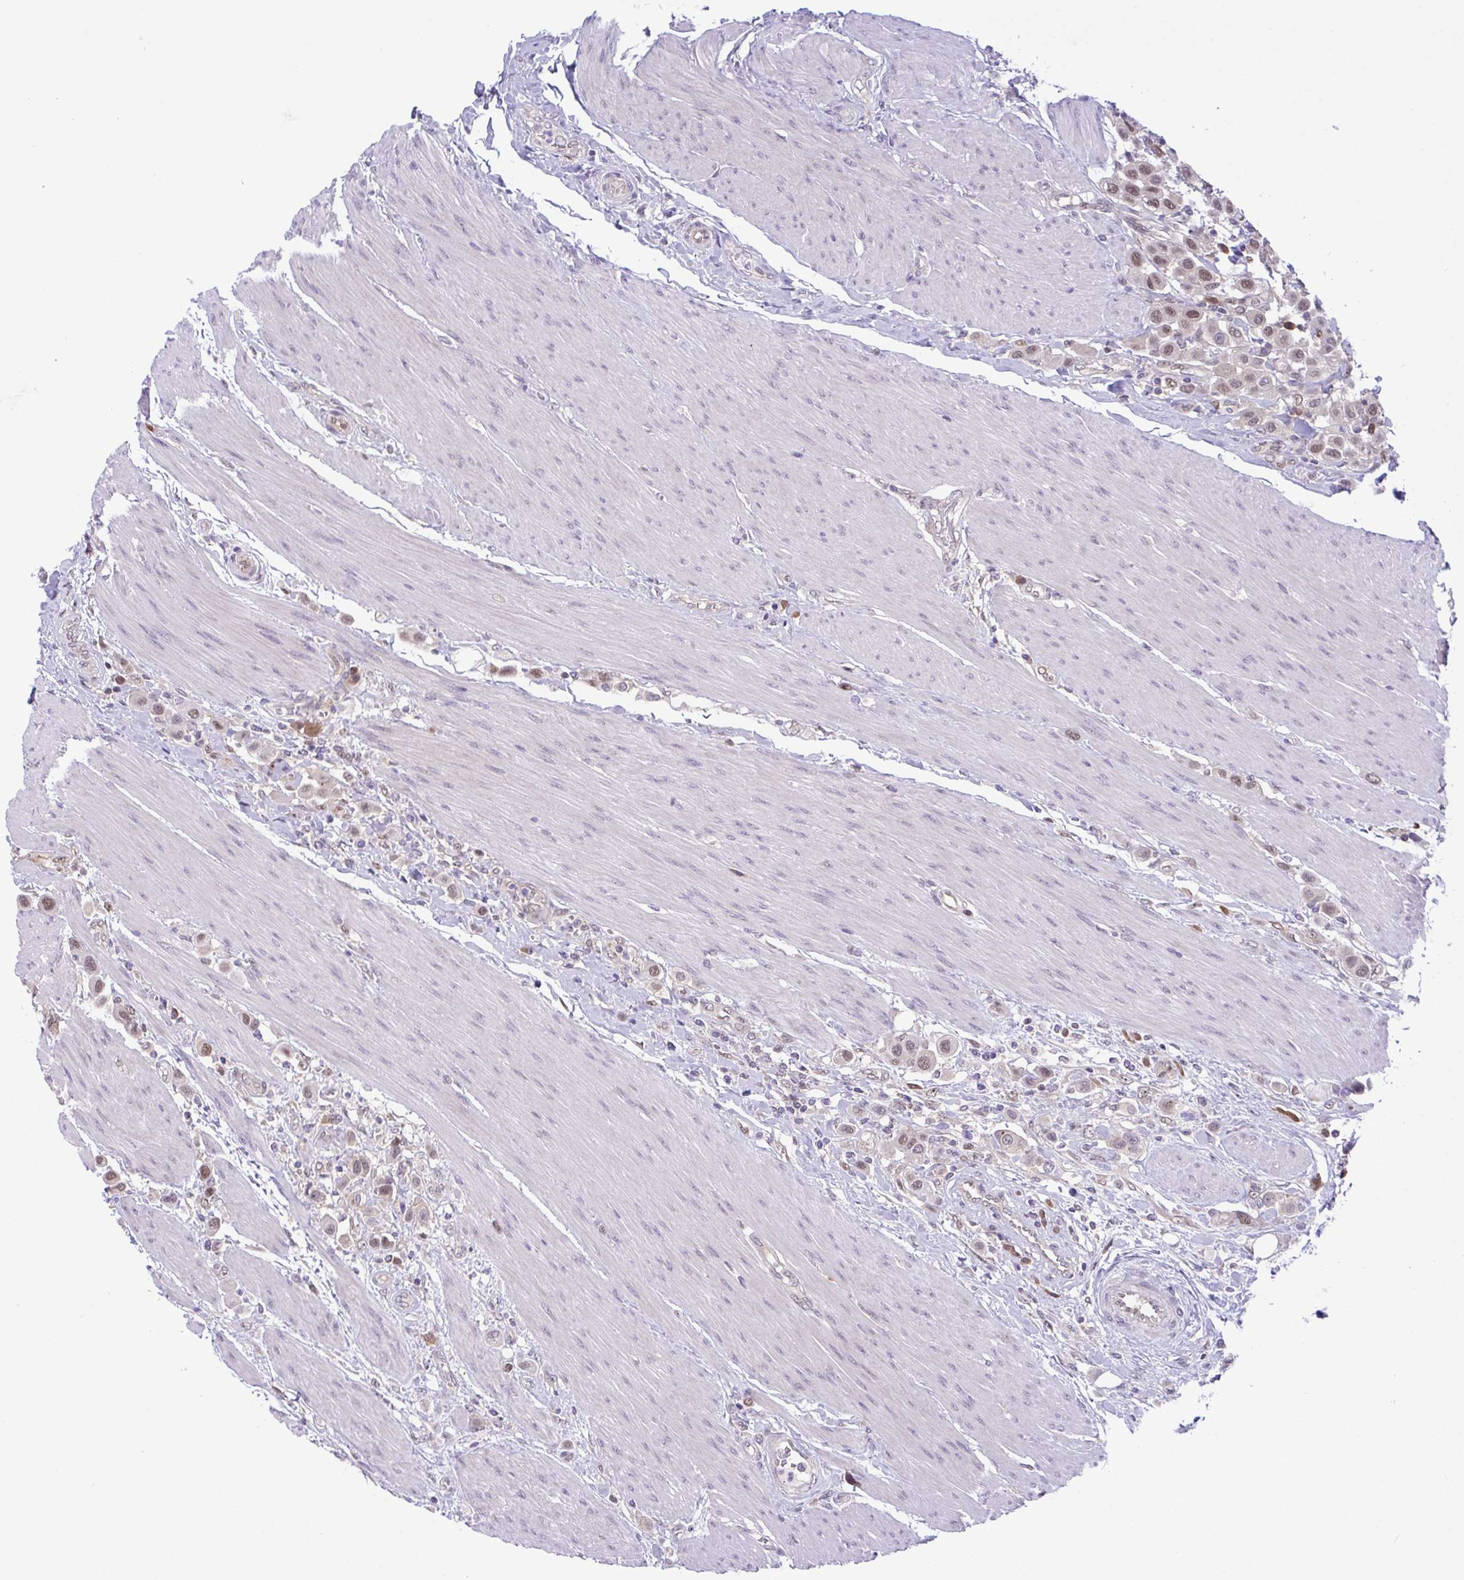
{"staining": {"intensity": "moderate", "quantity": ">75%", "location": "nuclear"}, "tissue": "urothelial cancer", "cell_type": "Tumor cells", "image_type": "cancer", "snomed": [{"axis": "morphology", "description": "Urothelial carcinoma, High grade"}, {"axis": "topography", "description": "Urinary bladder"}], "caption": "Tumor cells show medium levels of moderate nuclear staining in approximately >75% of cells in human urothelial cancer.", "gene": "ZNF444", "patient": {"sex": "male", "age": 50}}